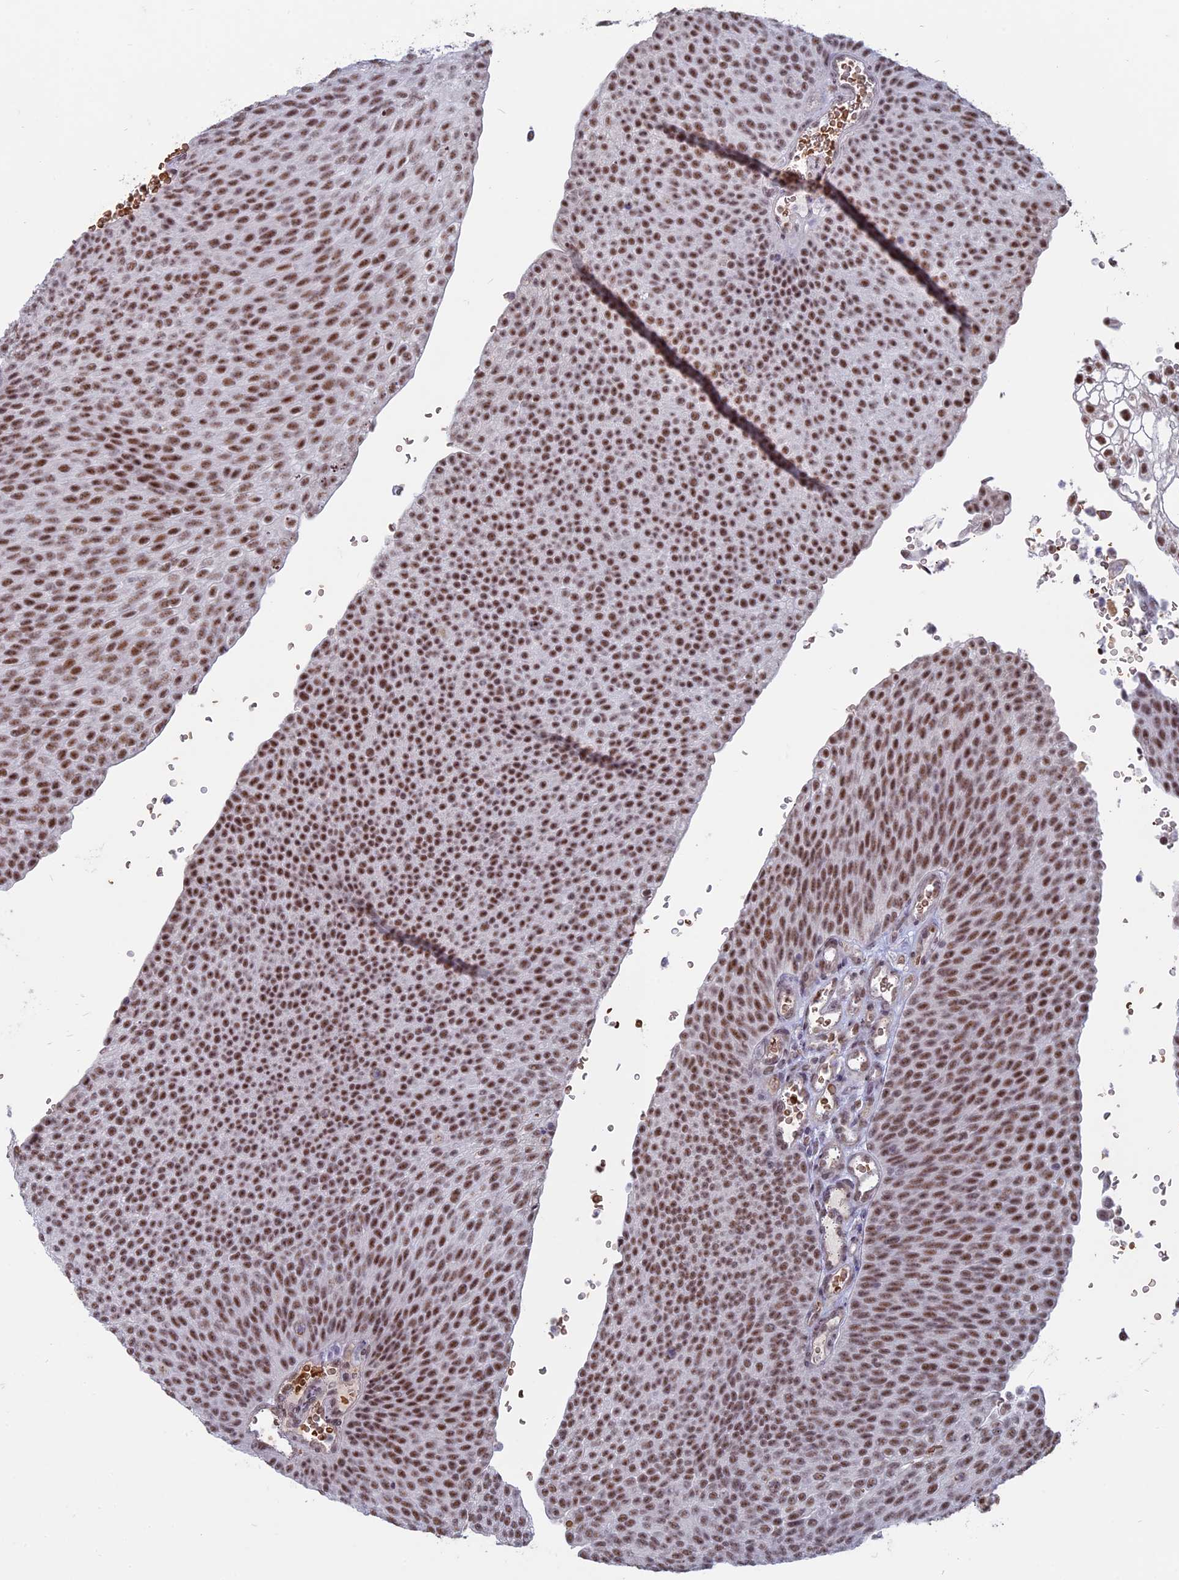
{"staining": {"intensity": "moderate", "quantity": "25%-75%", "location": "nuclear"}, "tissue": "urothelial cancer", "cell_type": "Tumor cells", "image_type": "cancer", "snomed": [{"axis": "morphology", "description": "Urothelial carcinoma, High grade"}, {"axis": "topography", "description": "Urinary bladder"}], "caption": "Immunohistochemical staining of urothelial cancer displays medium levels of moderate nuclear positivity in approximately 25%-75% of tumor cells.", "gene": "MFAP1", "patient": {"sex": "female", "age": 79}}